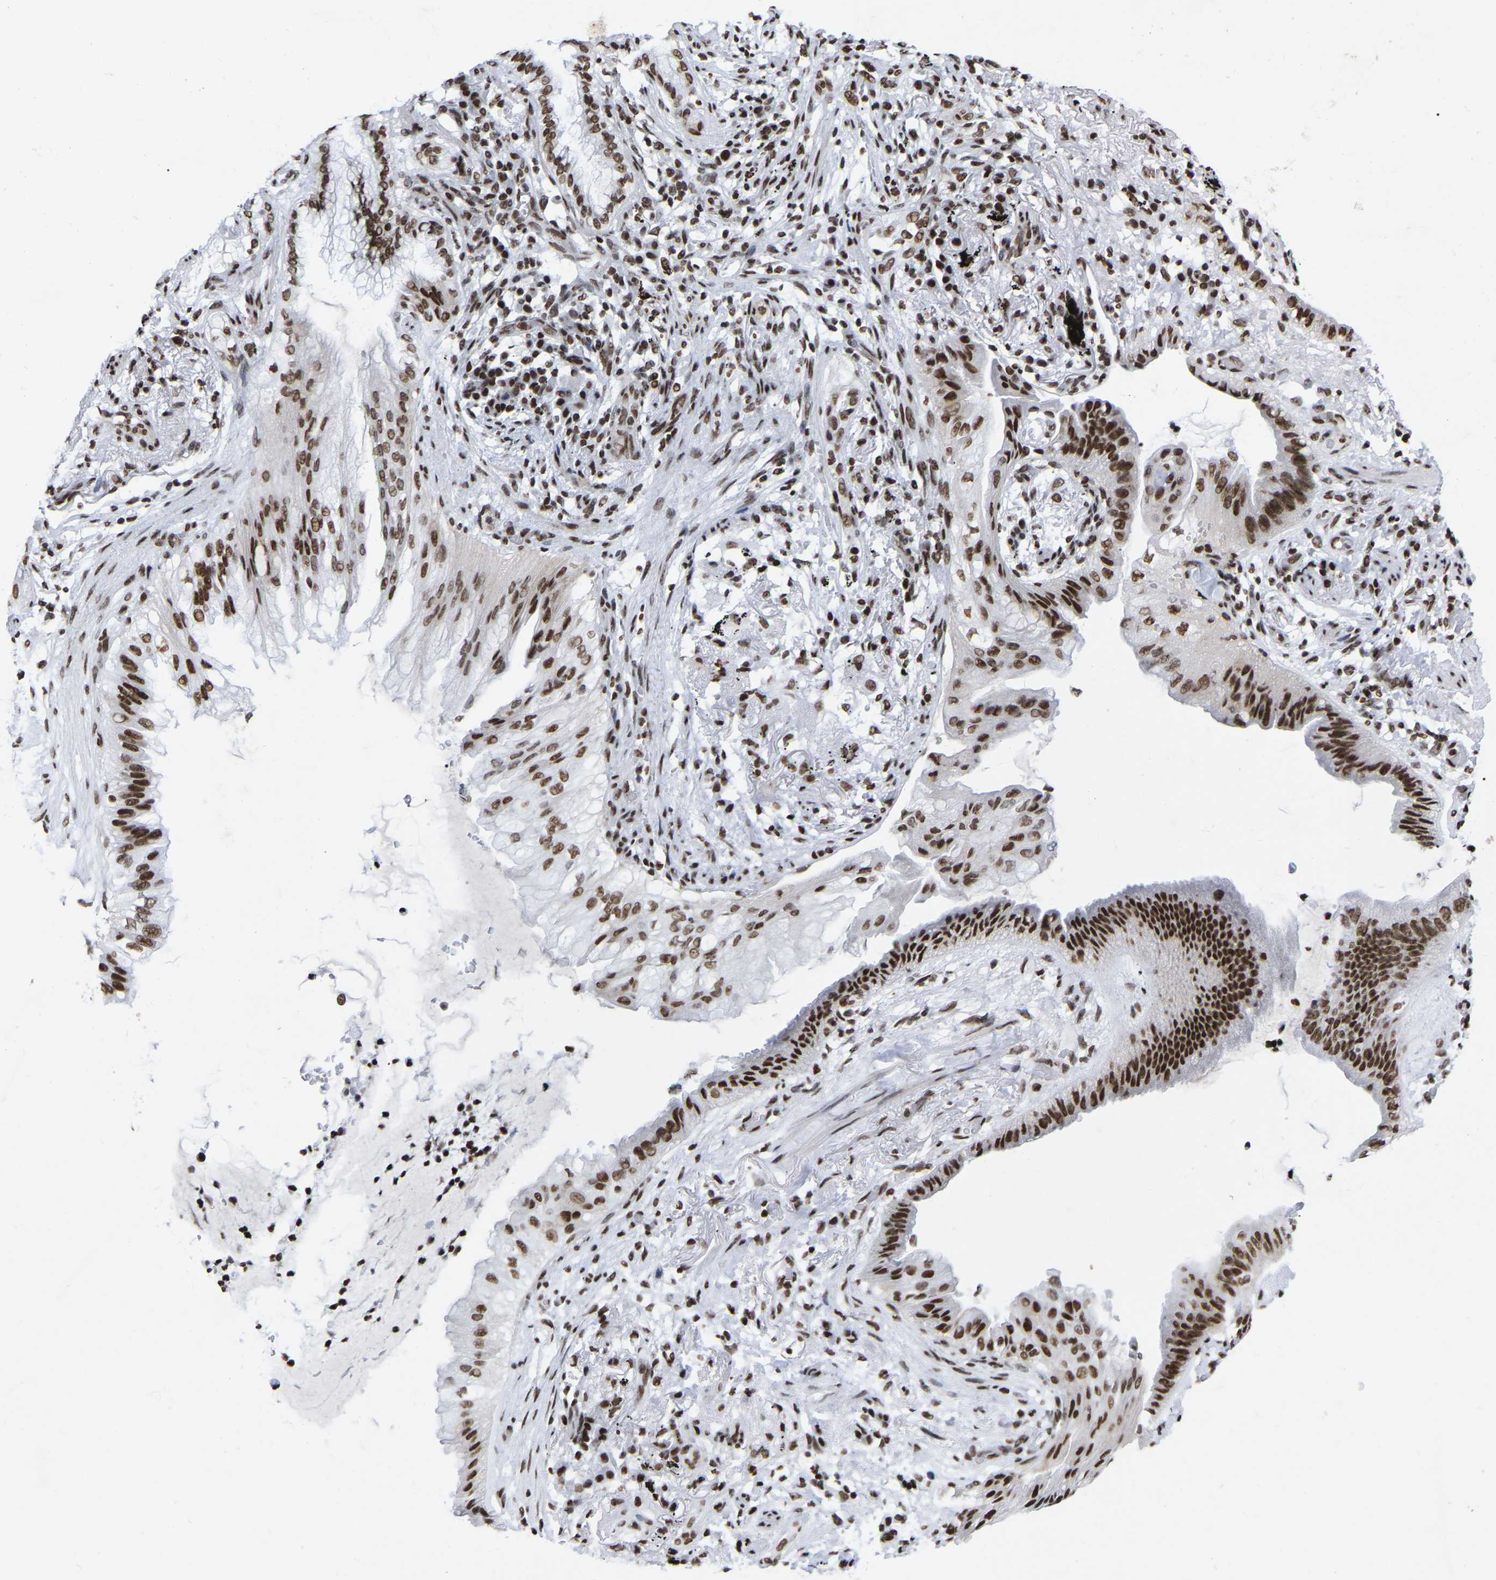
{"staining": {"intensity": "moderate", "quantity": ">75%", "location": "nuclear"}, "tissue": "lung cancer", "cell_type": "Tumor cells", "image_type": "cancer", "snomed": [{"axis": "morphology", "description": "Normal tissue, NOS"}, {"axis": "morphology", "description": "Adenocarcinoma, NOS"}, {"axis": "topography", "description": "Bronchus"}, {"axis": "topography", "description": "Lung"}], "caption": "This photomicrograph reveals immunohistochemistry staining of human lung cancer (adenocarcinoma), with medium moderate nuclear staining in approximately >75% of tumor cells.", "gene": "PRCC", "patient": {"sex": "female", "age": 70}}